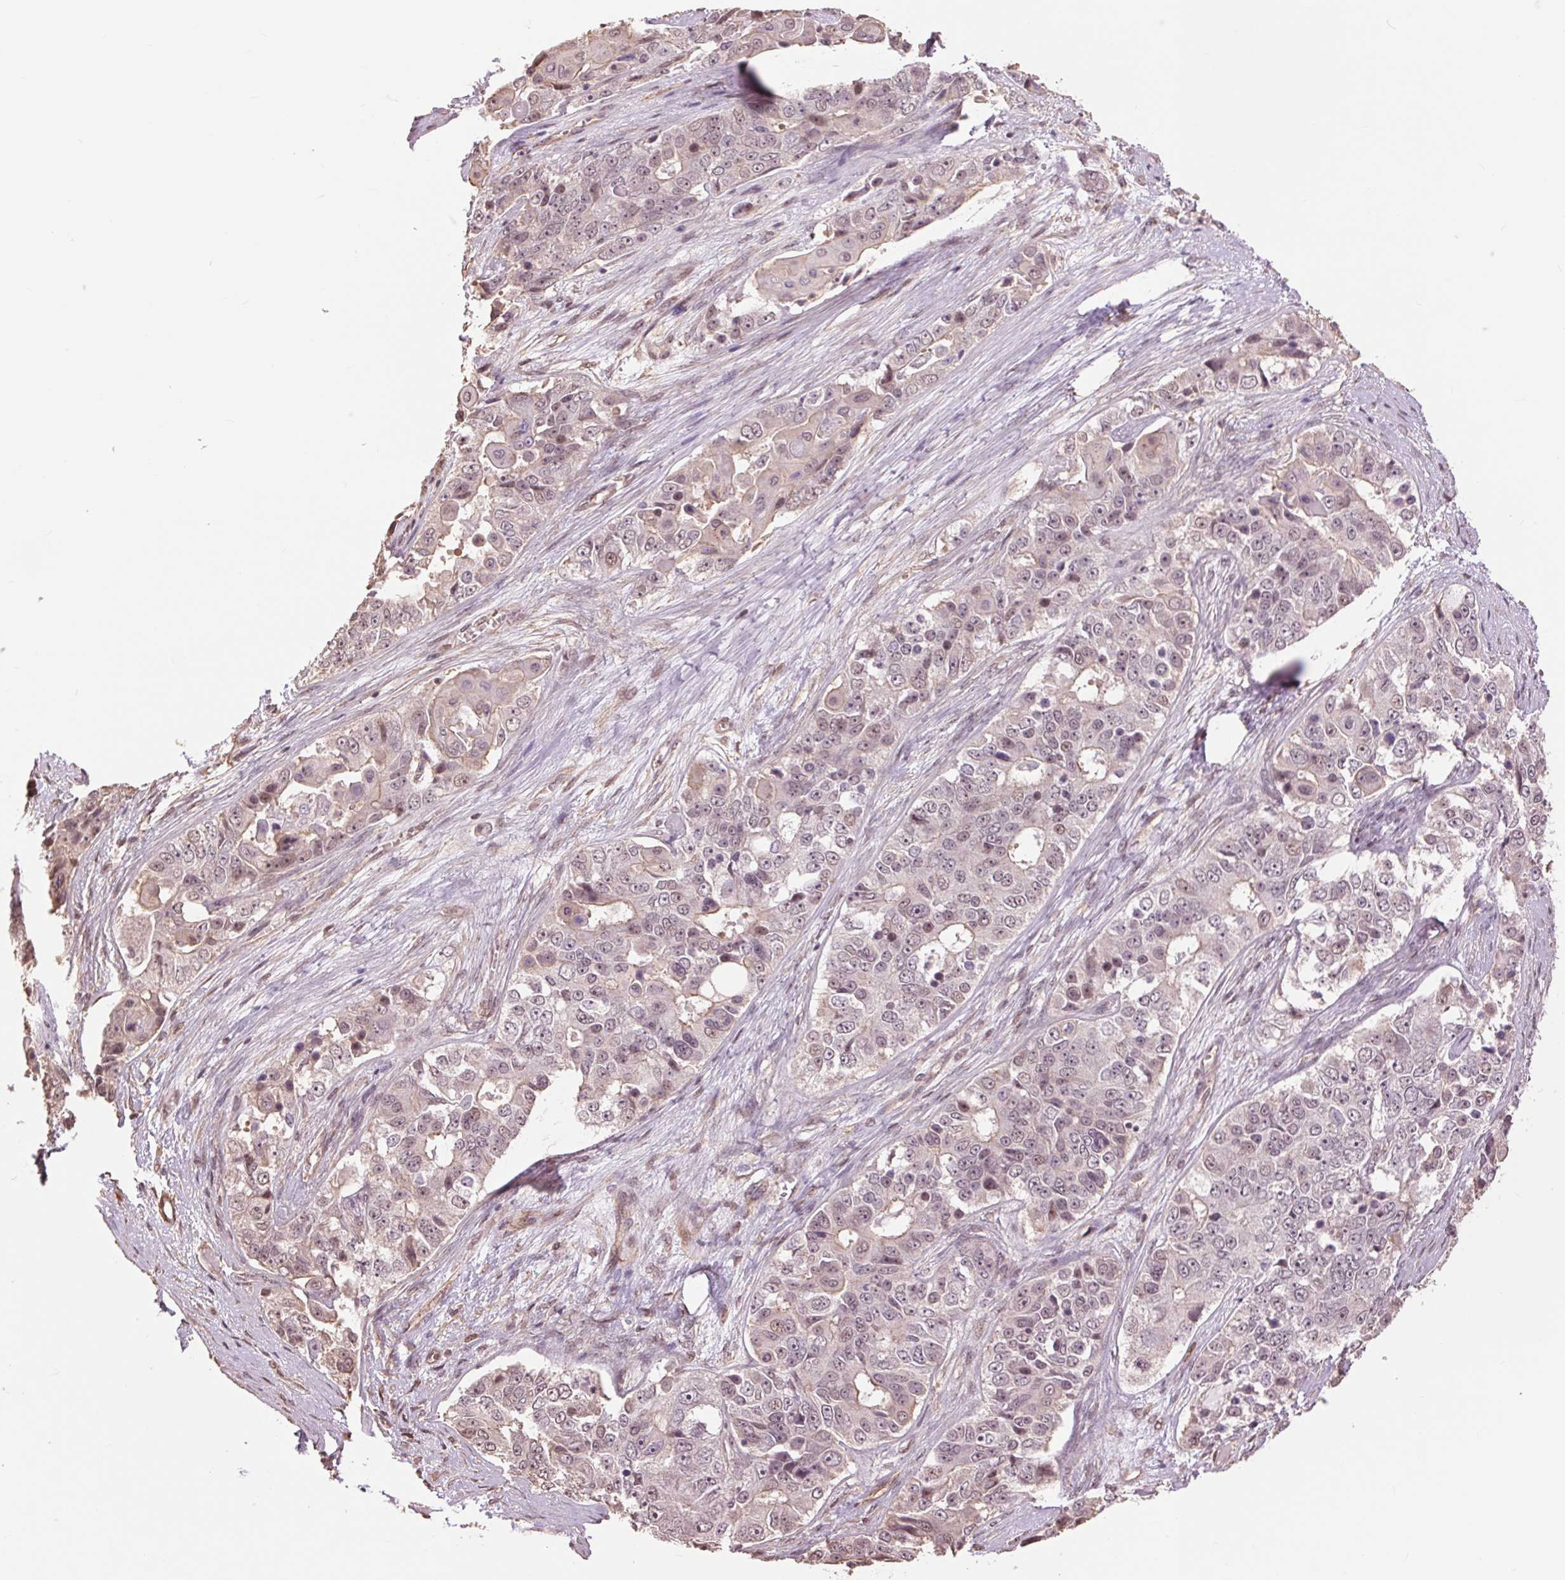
{"staining": {"intensity": "weak", "quantity": "<25%", "location": "nuclear"}, "tissue": "ovarian cancer", "cell_type": "Tumor cells", "image_type": "cancer", "snomed": [{"axis": "morphology", "description": "Carcinoma, endometroid"}, {"axis": "topography", "description": "Ovary"}], "caption": "A photomicrograph of human ovarian endometroid carcinoma is negative for staining in tumor cells.", "gene": "PALM", "patient": {"sex": "female", "age": 51}}